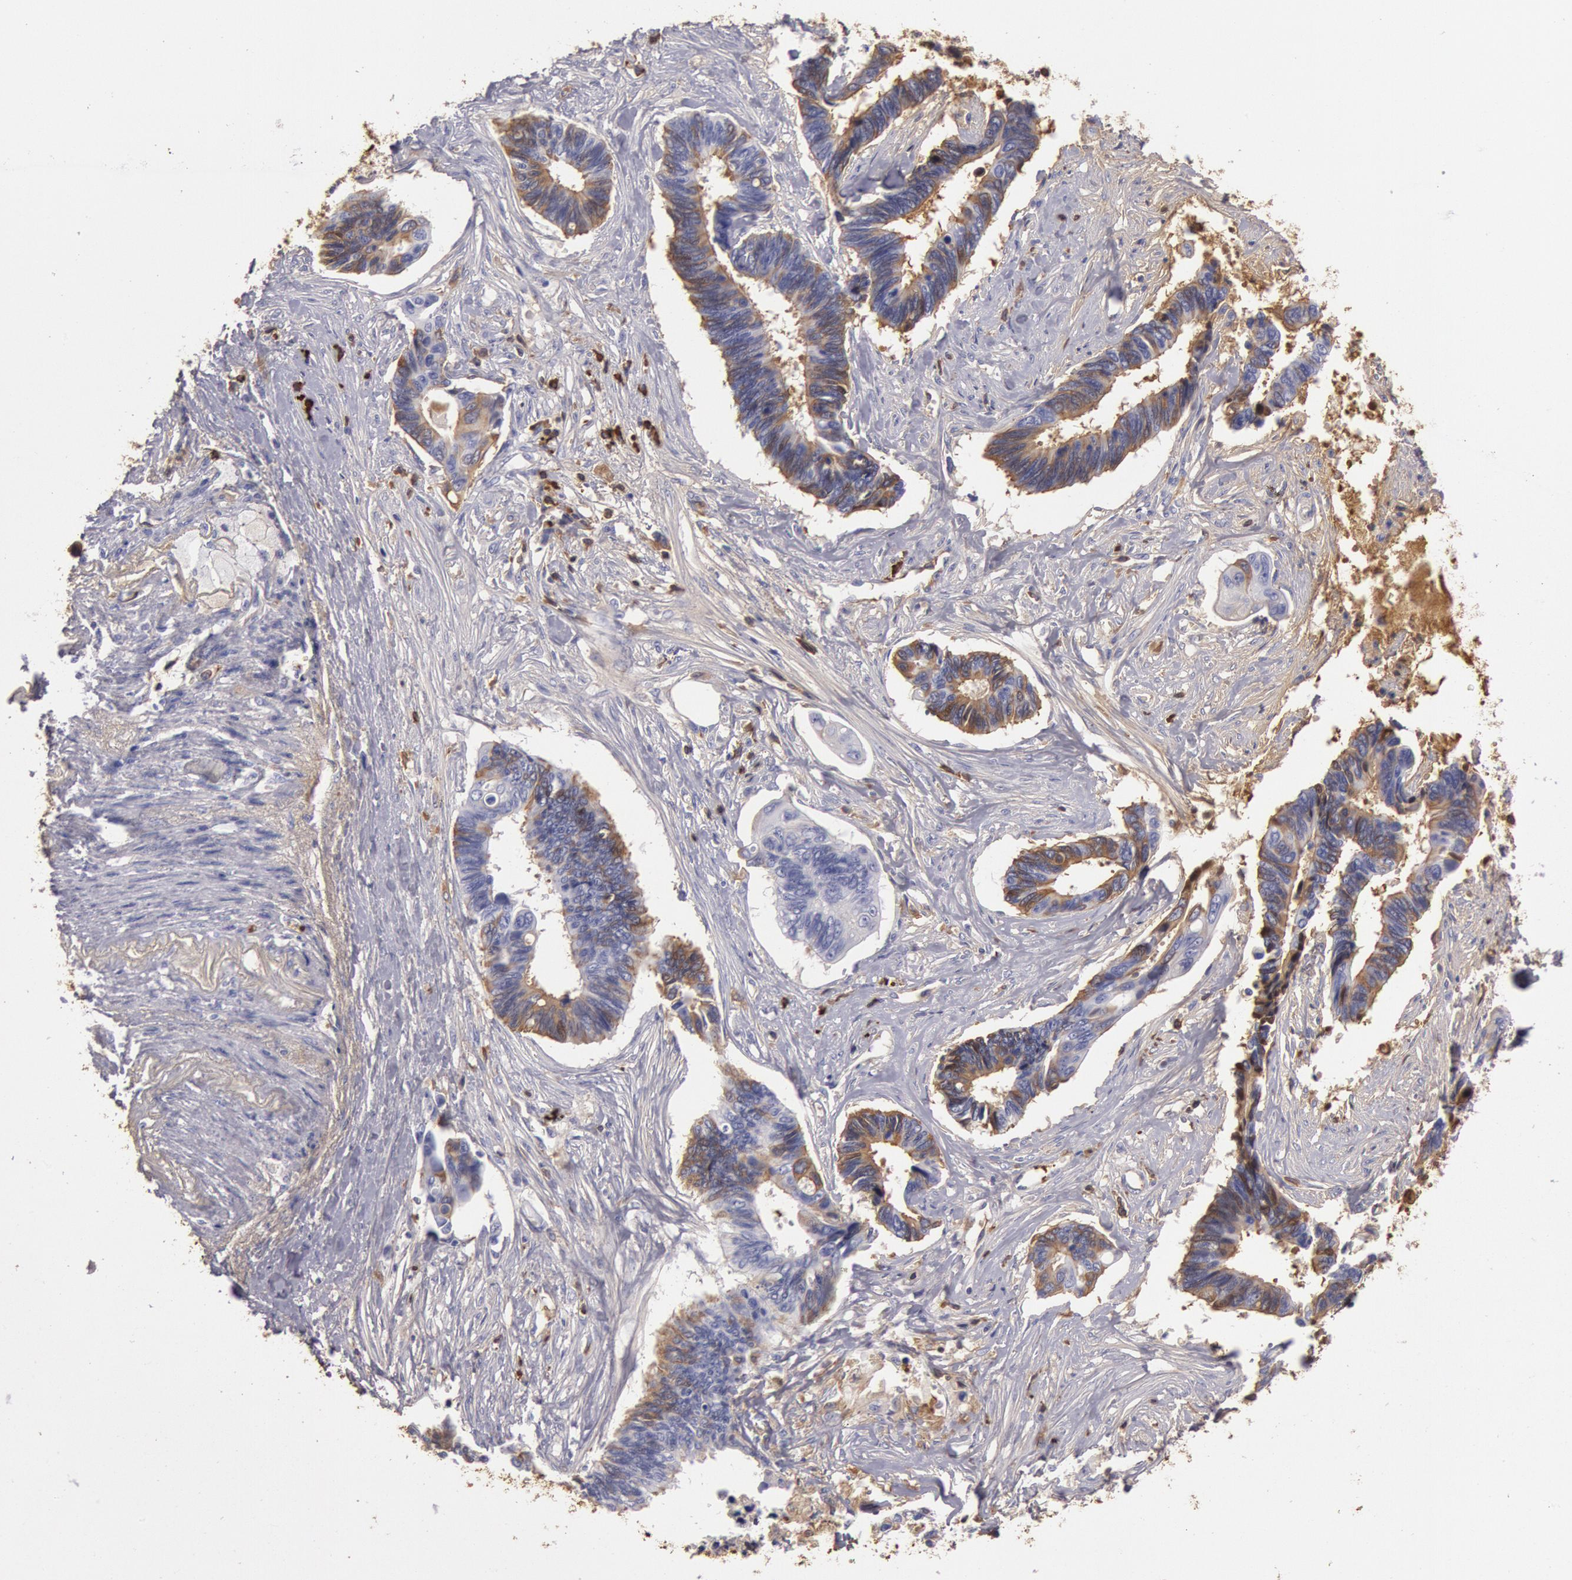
{"staining": {"intensity": "moderate", "quantity": "25%-75%", "location": "cytoplasmic/membranous"}, "tissue": "pancreatic cancer", "cell_type": "Tumor cells", "image_type": "cancer", "snomed": [{"axis": "morphology", "description": "Adenocarcinoma, NOS"}, {"axis": "topography", "description": "Pancreas"}], "caption": "Brown immunohistochemical staining in human pancreatic adenocarcinoma exhibits moderate cytoplasmic/membranous staining in about 25%-75% of tumor cells. (DAB (3,3'-diaminobenzidine) IHC with brightfield microscopy, high magnification).", "gene": "IGHG1", "patient": {"sex": "female", "age": 70}}